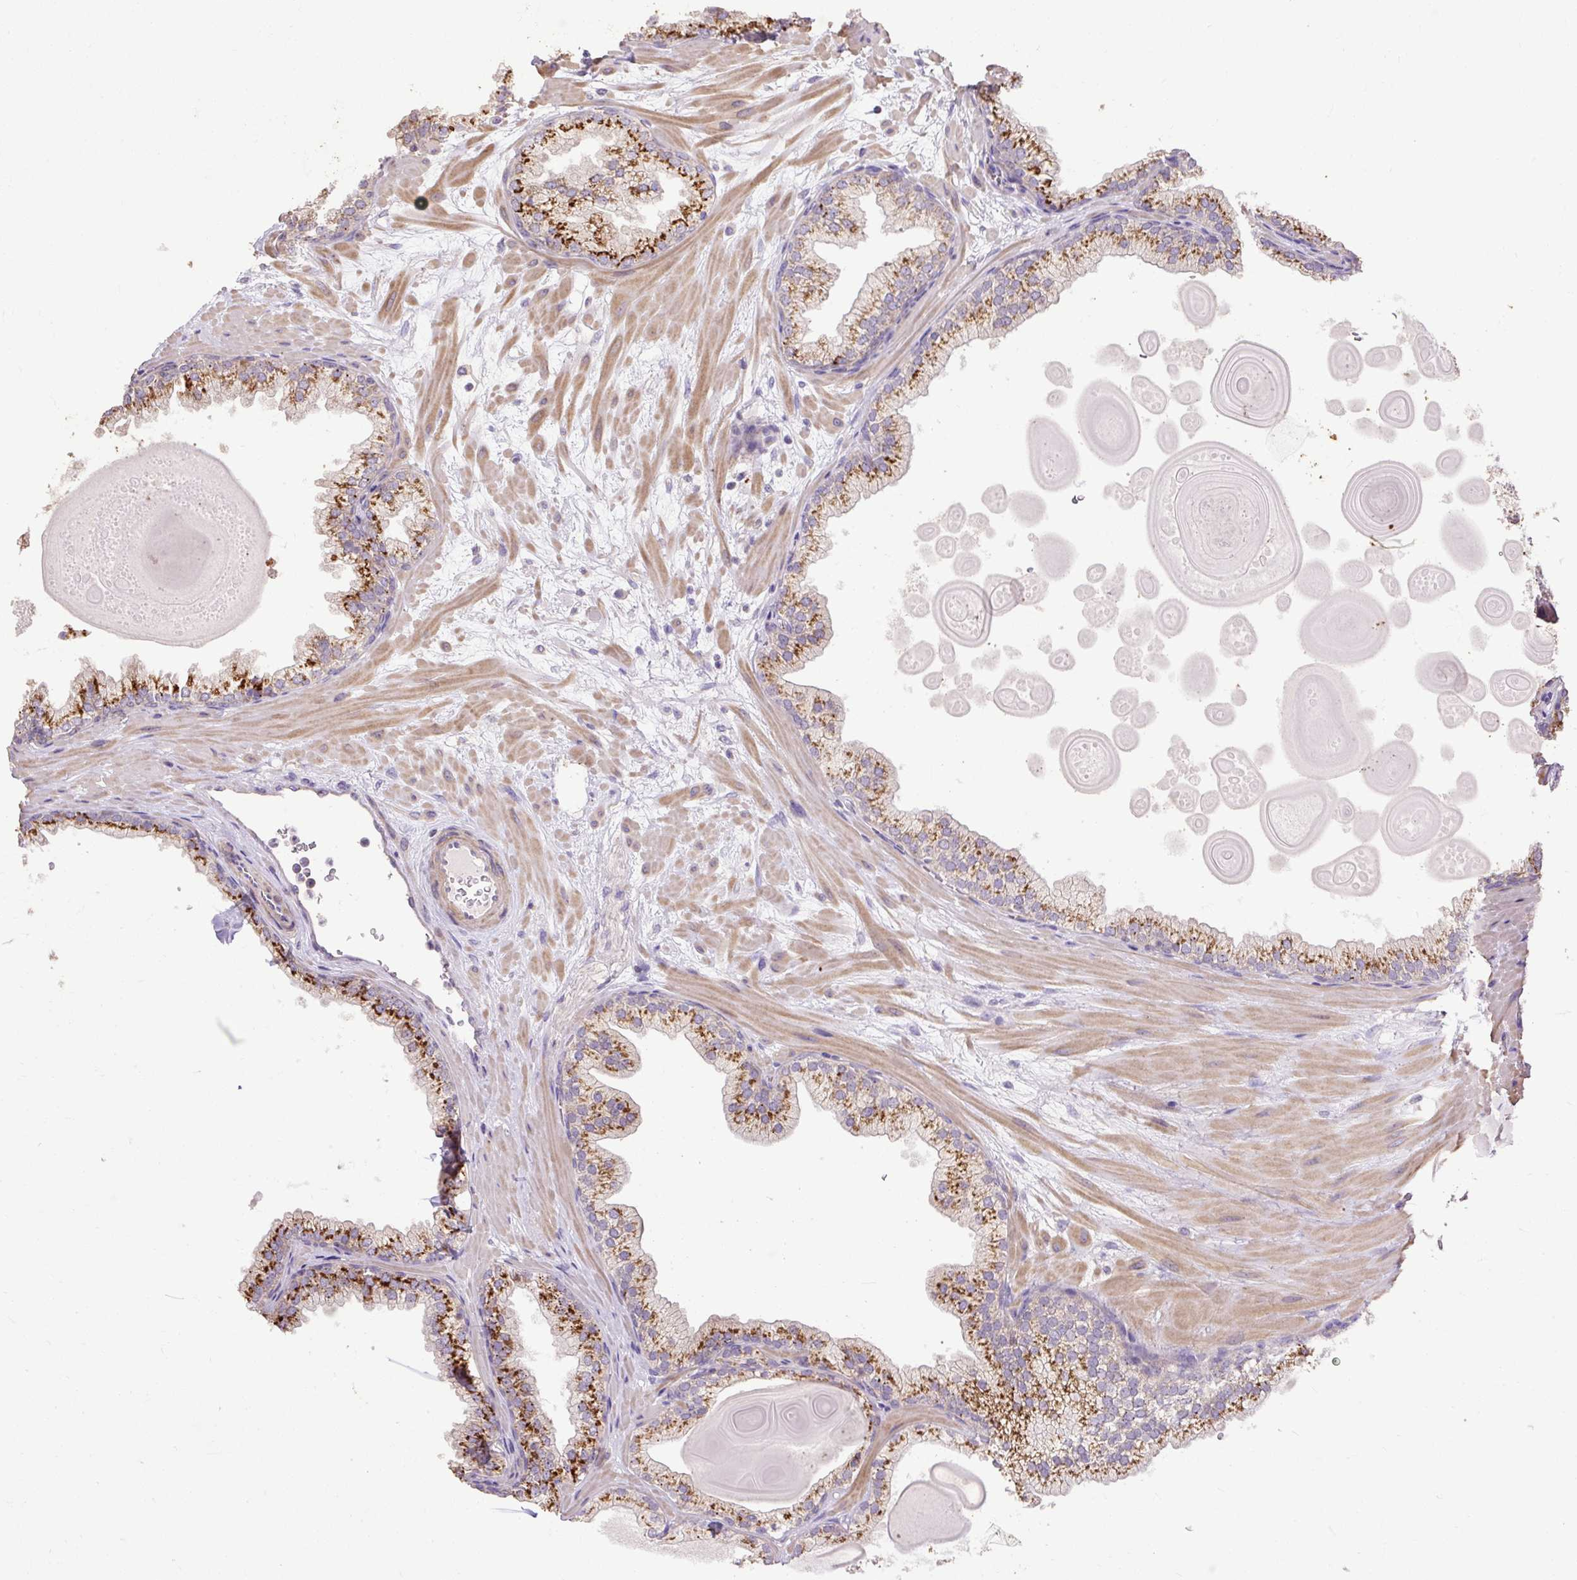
{"staining": {"intensity": "strong", "quantity": ">75%", "location": "cytoplasmic/membranous"}, "tissue": "prostate", "cell_type": "Glandular cells", "image_type": "normal", "snomed": [{"axis": "morphology", "description": "Normal tissue, NOS"}, {"axis": "topography", "description": "Prostate"}, {"axis": "topography", "description": "Peripheral nerve tissue"}], "caption": "Protein staining of unremarkable prostate displays strong cytoplasmic/membranous positivity in about >75% of glandular cells.", "gene": "ABR", "patient": {"sex": "male", "age": 61}}